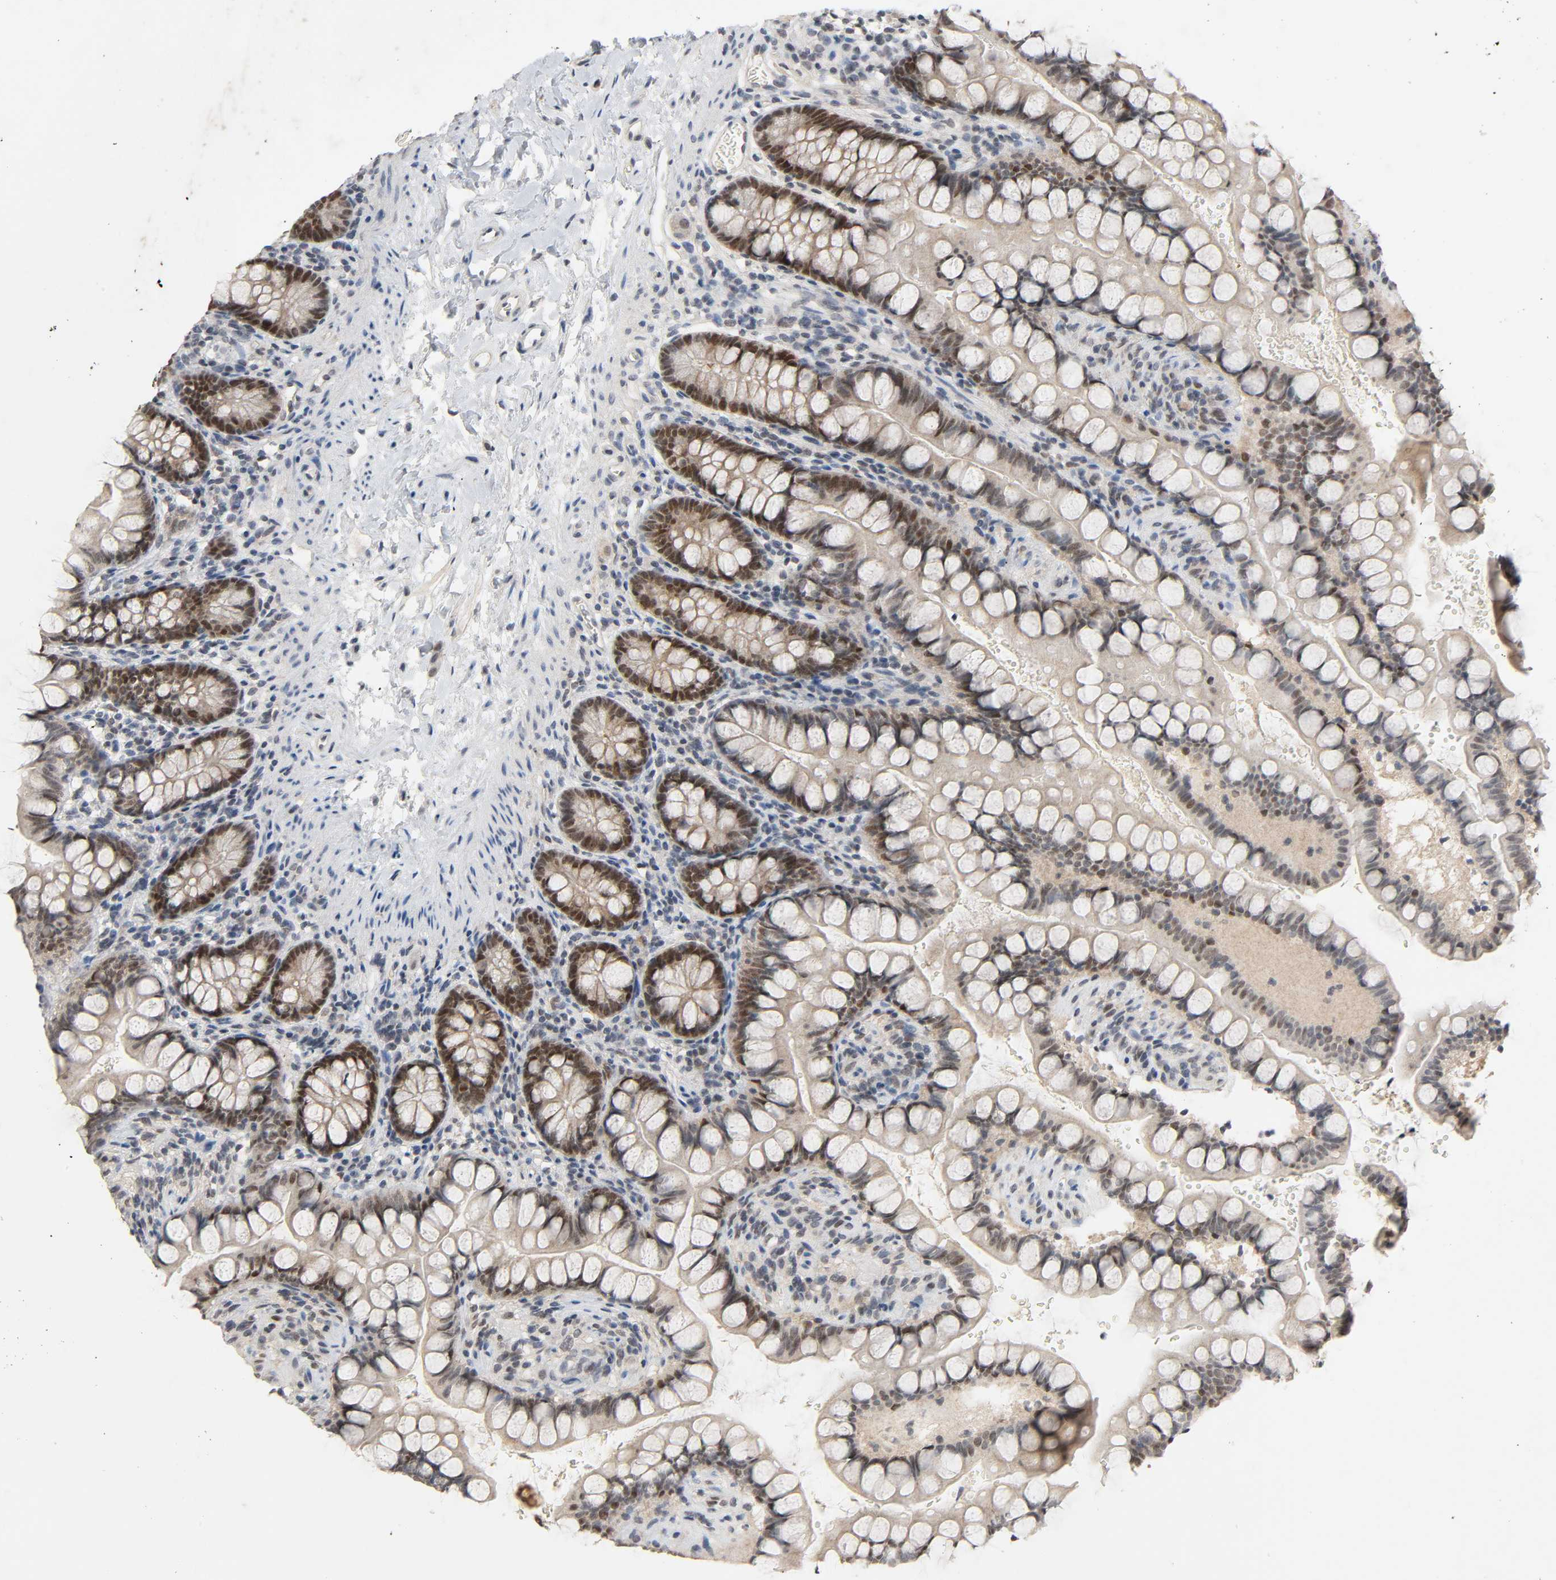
{"staining": {"intensity": "moderate", "quantity": "25%-75%", "location": "cytoplasmic/membranous,nuclear"}, "tissue": "small intestine", "cell_type": "Glandular cells", "image_type": "normal", "snomed": [{"axis": "morphology", "description": "Normal tissue, NOS"}, {"axis": "topography", "description": "Small intestine"}], "caption": "The photomicrograph displays a brown stain indicating the presence of a protein in the cytoplasmic/membranous,nuclear of glandular cells in small intestine.", "gene": "MAPKAPK5", "patient": {"sex": "female", "age": 58}}